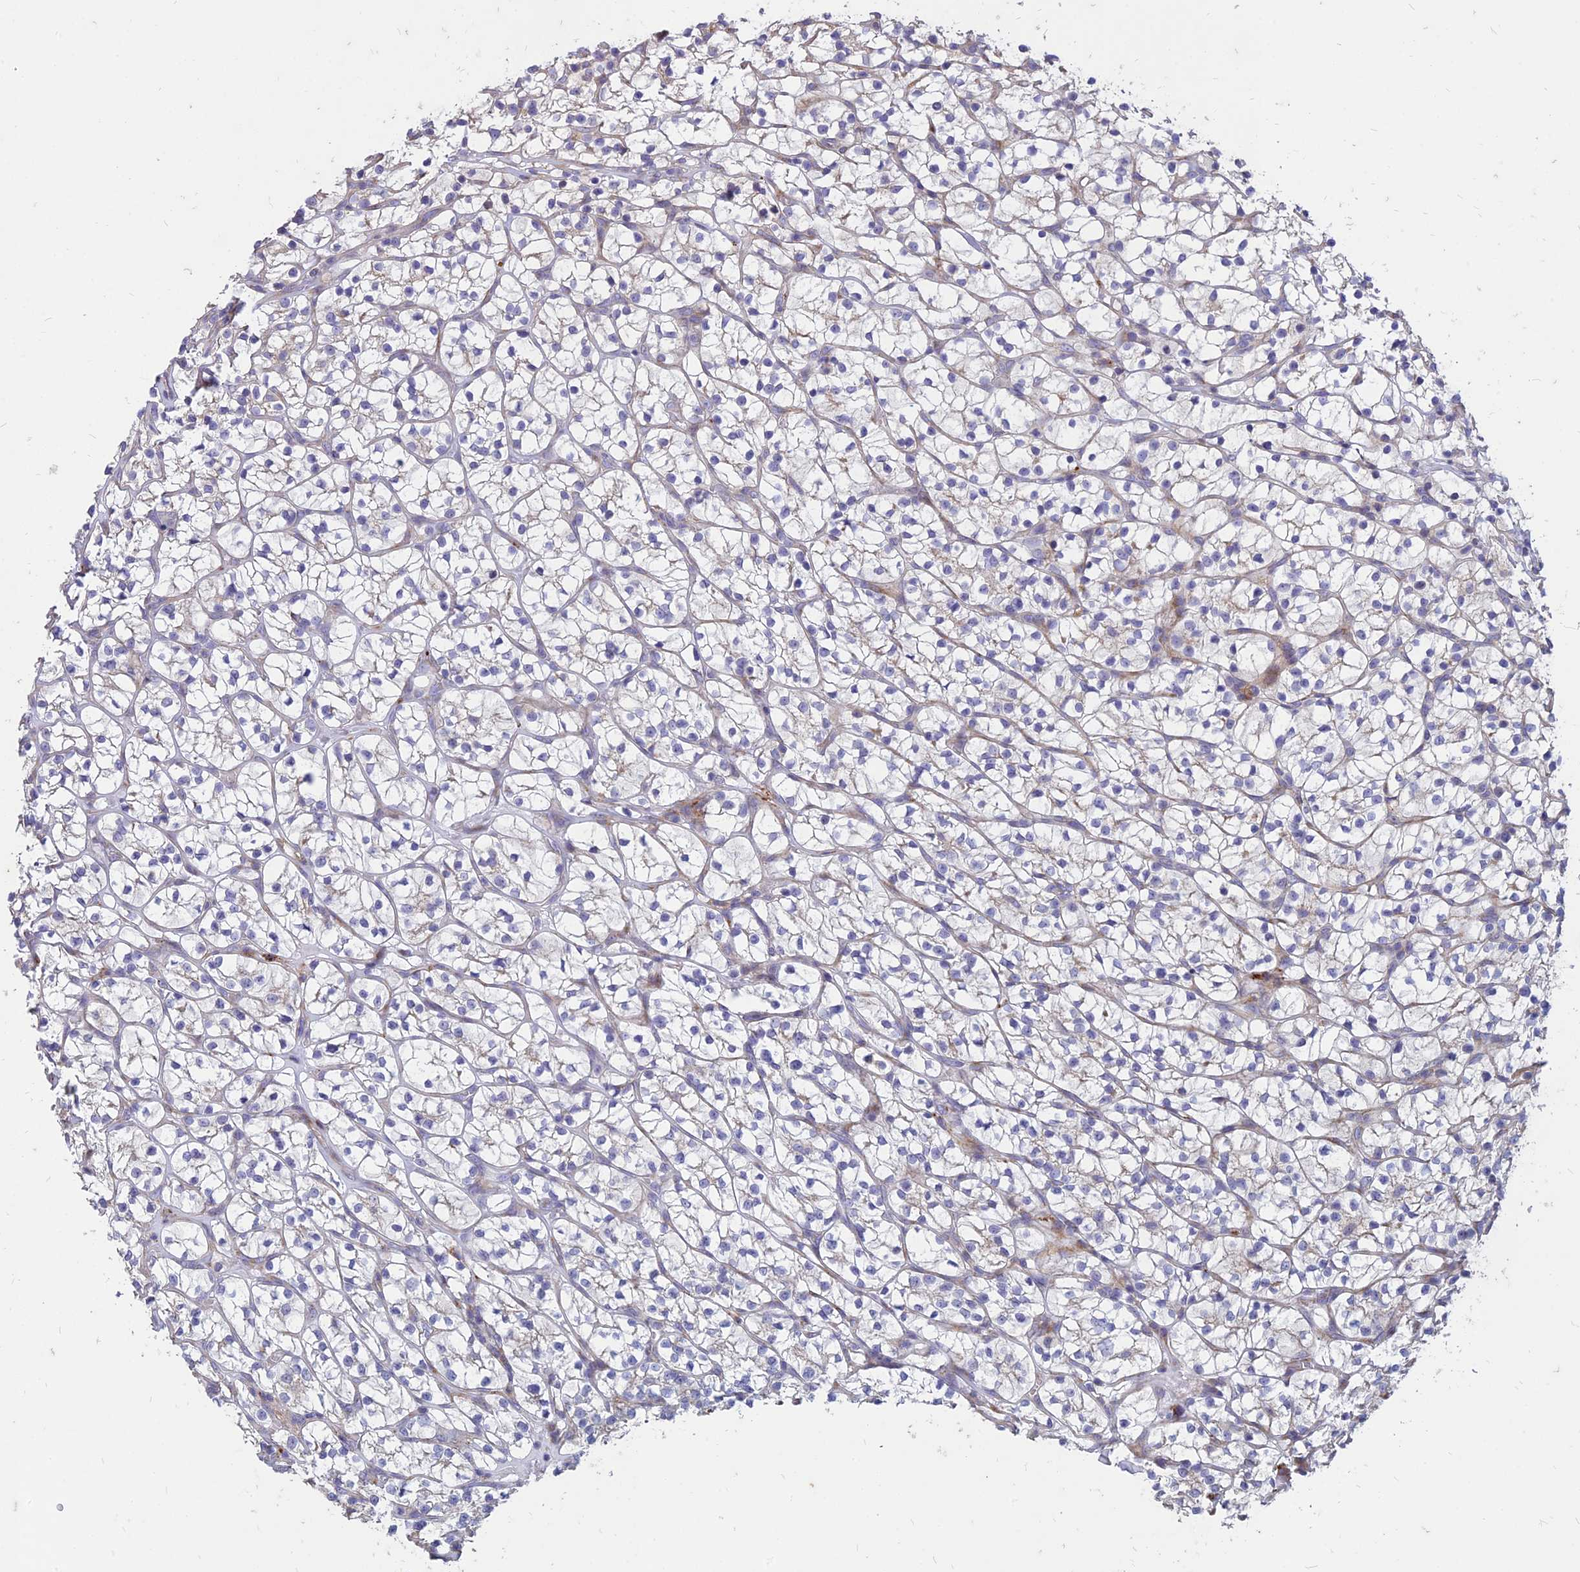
{"staining": {"intensity": "negative", "quantity": "none", "location": "none"}, "tissue": "renal cancer", "cell_type": "Tumor cells", "image_type": "cancer", "snomed": [{"axis": "morphology", "description": "Adenocarcinoma, NOS"}, {"axis": "topography", "description": "Kidney"}], "caption": "Immunohistochemical staining of human adenocarcinoma (renal) displays no significant positivity in tumor cells.", "gene": "ST3GAL6", "patient": {"sex": "female", "age": 64}}